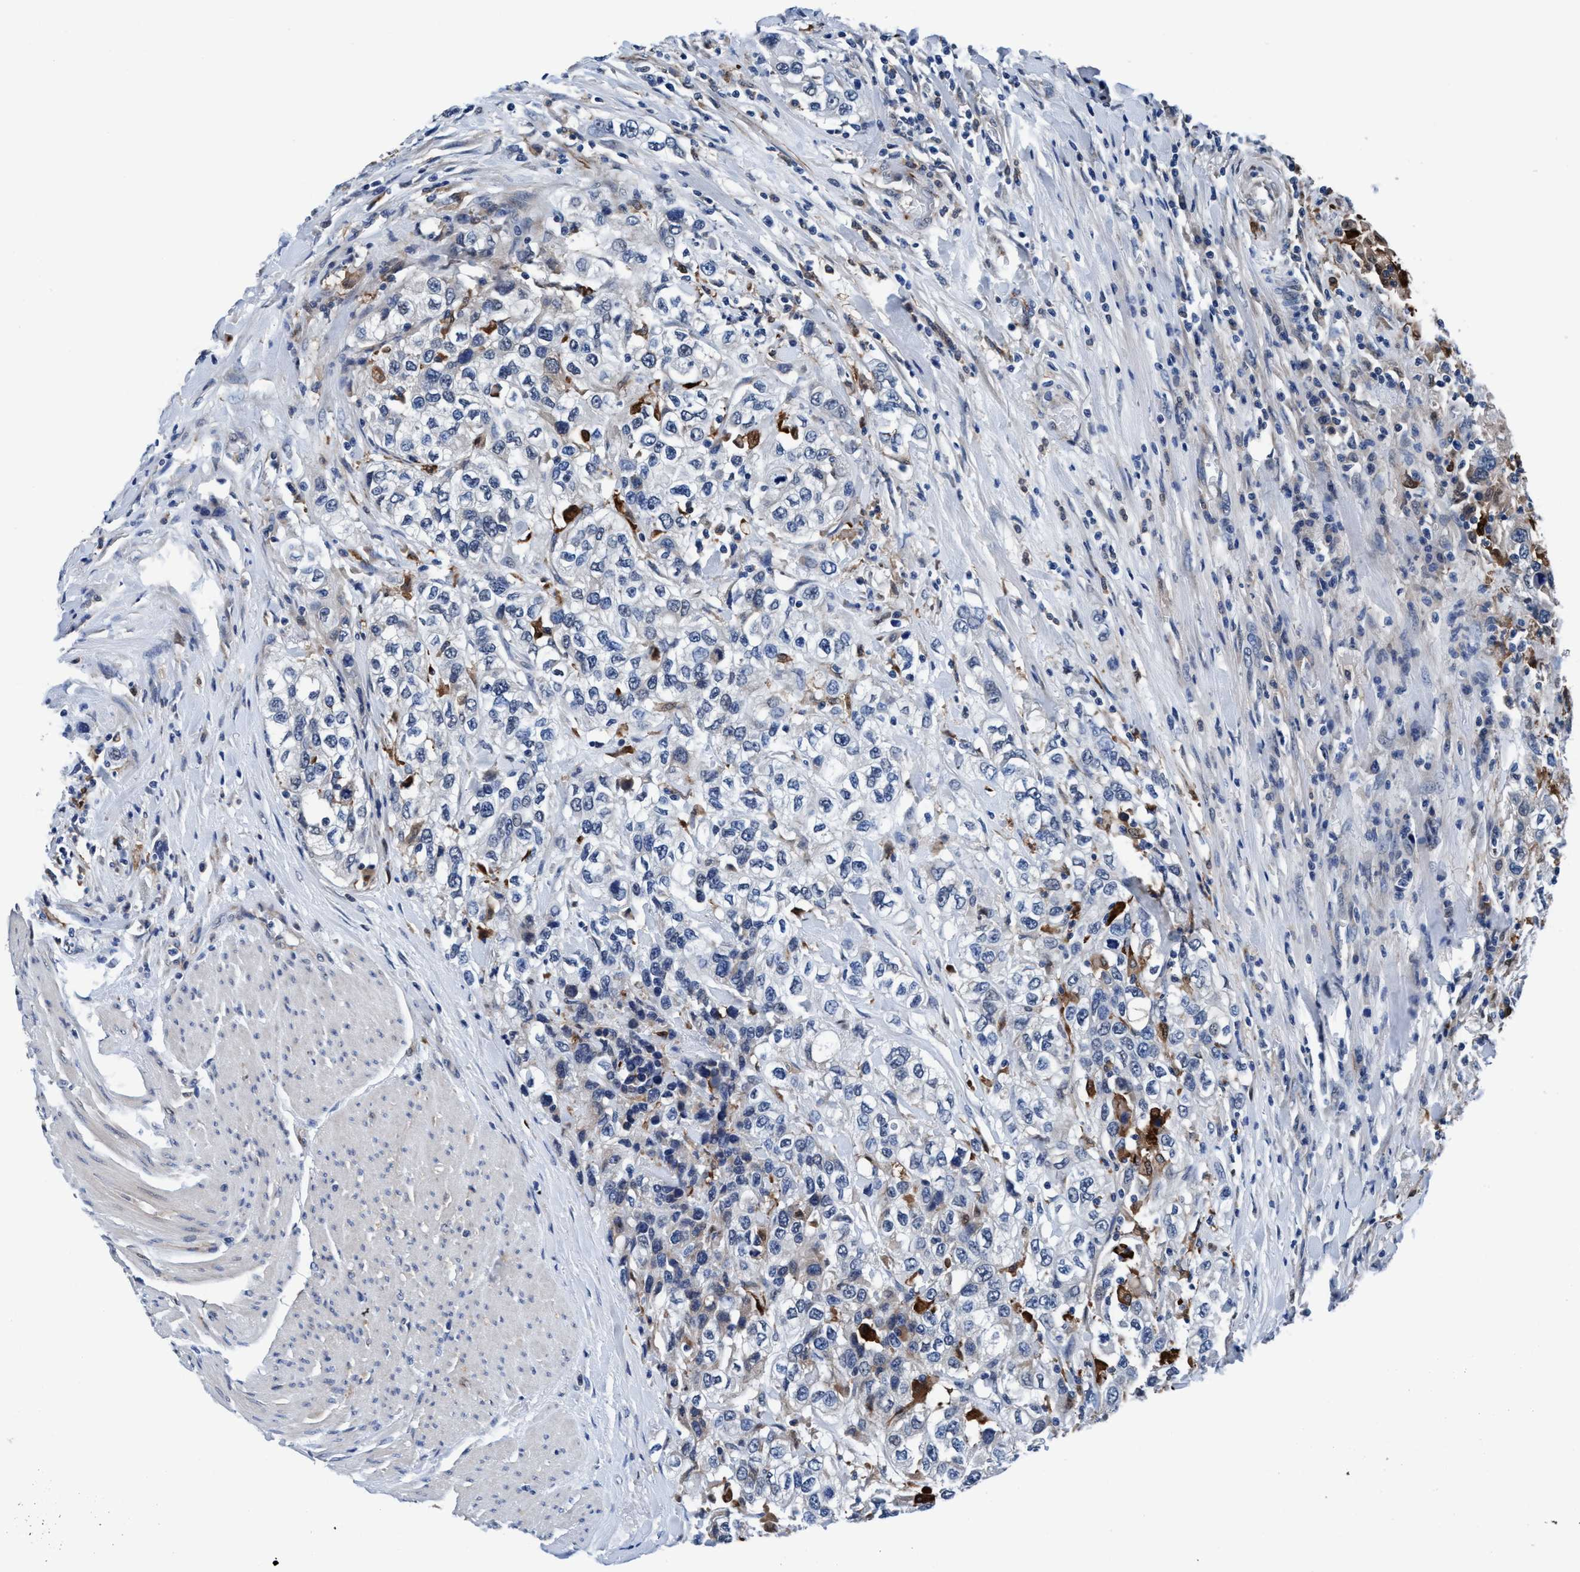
{"staining": {"intensity": "negative", "quantity": "none", "location": "none"}, "tissue": "urothelial cancer", "cell_type": "Tumor cells", "image_type": "cancer", "snomed": [{"axis": "morphology", "description": "Urothelial carcinoma, High grade"}, {"axis": "topography", "description": "Urinary bladder"}], "caption": "Photomicrograph shows no protein staining in tumor cells of urothelial carcinoma (high-grade) tissue.", "gene": "TMEM94", "patient": {"sex": "female", "age": 80}}